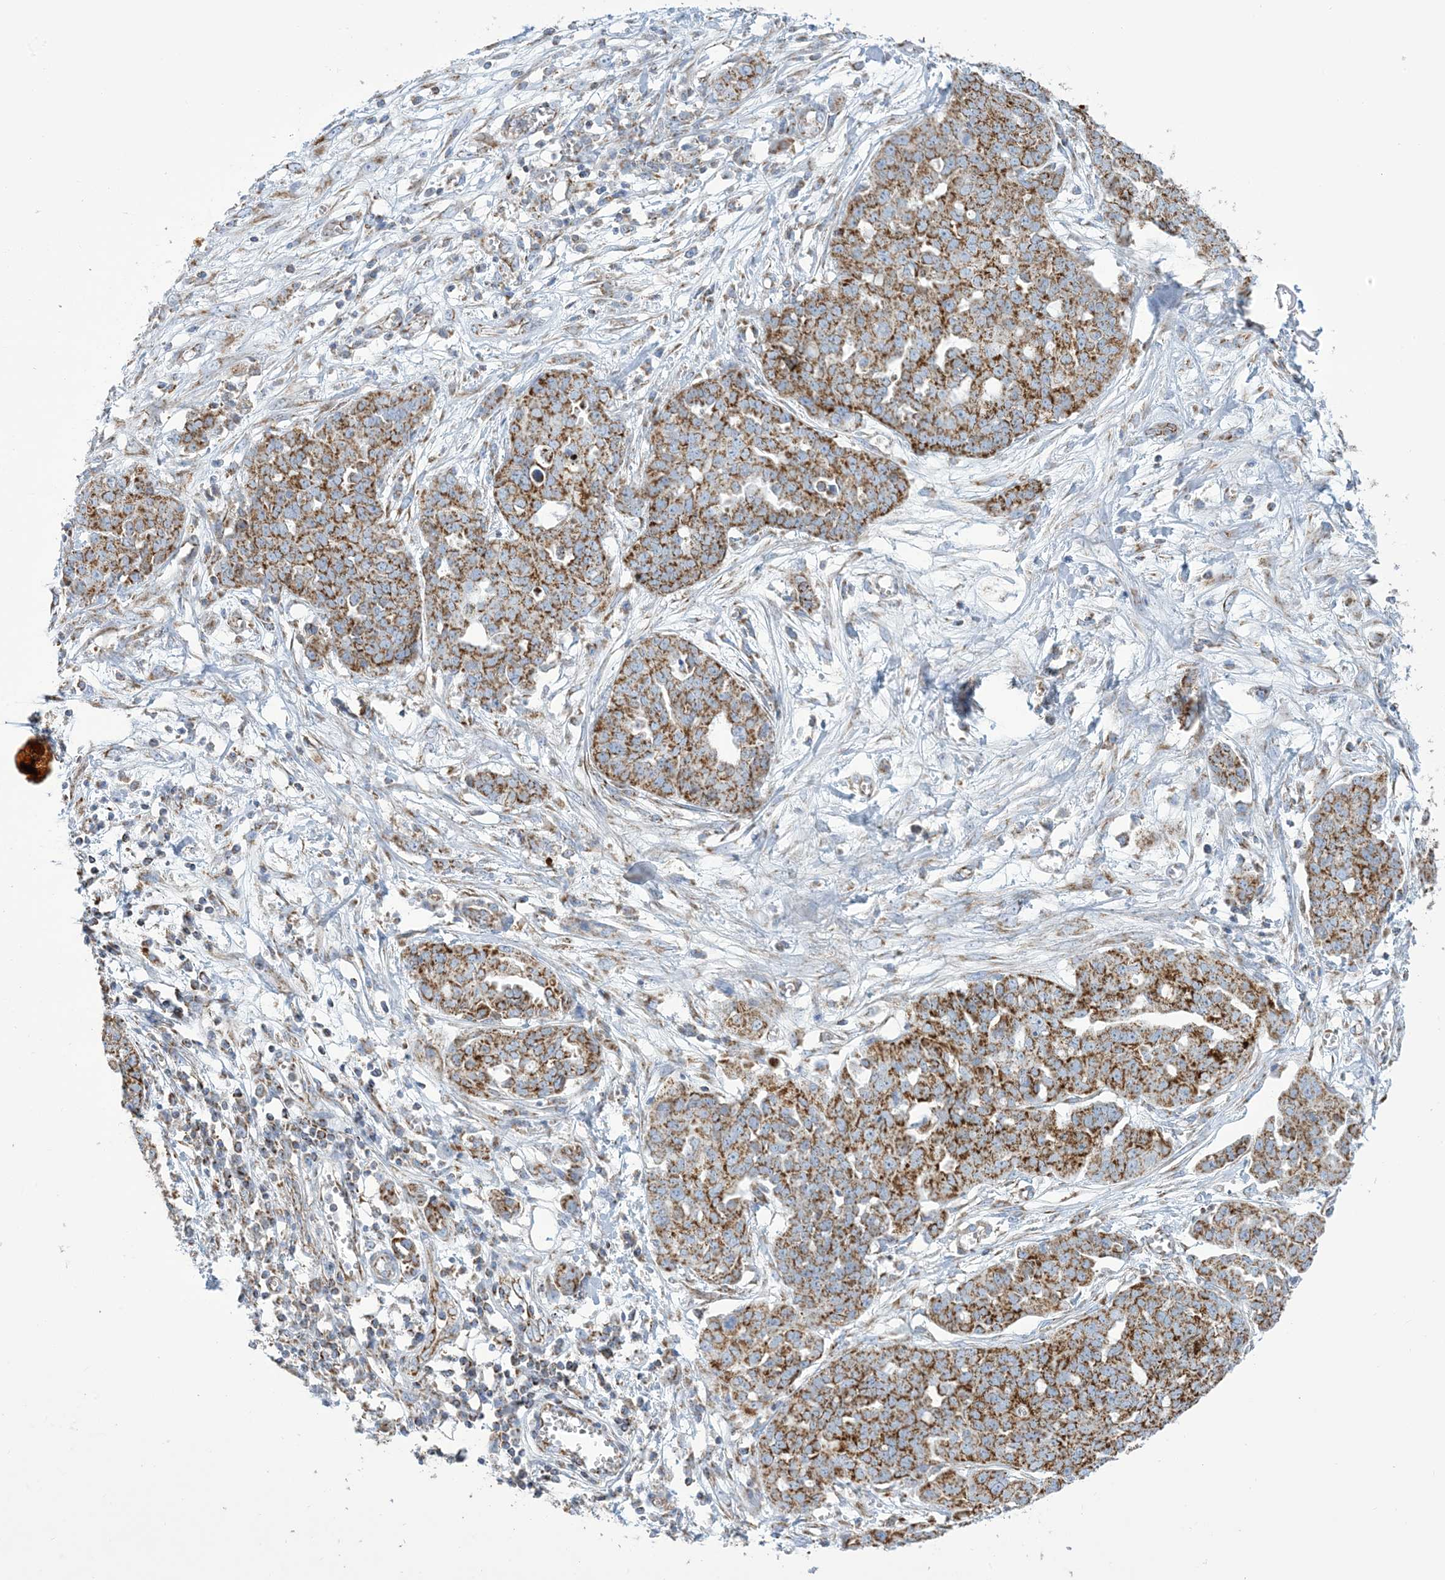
{"staining": {"intensity": "moderate", "quantity": ">75%", "location": "cytoplasmic/membranous"}, "tissue": "ovarian cancer", "cell_type": "Tumor cells", "image_type": "cancer", "snomed": [{"axis": "morphology", "description": "Cystadenocarcinoma, serous, NOS"}, {"axis": "topography", "description": "Soft tissue"}, {"axis": "topography", "description": "Ovary"}], "caption": "A brown stain shows moderate cytoplasmic/membranous staining of a protein in human ovarian cancer tumor cells. The staining was performed using DAB (3,3'-diaminobenzidine), with brown indicating positive protein expression. Nuclei are stained blue with hematoxylin.", "gene": "SAMM50", "patient": {"sex": "female", "age": 57}}